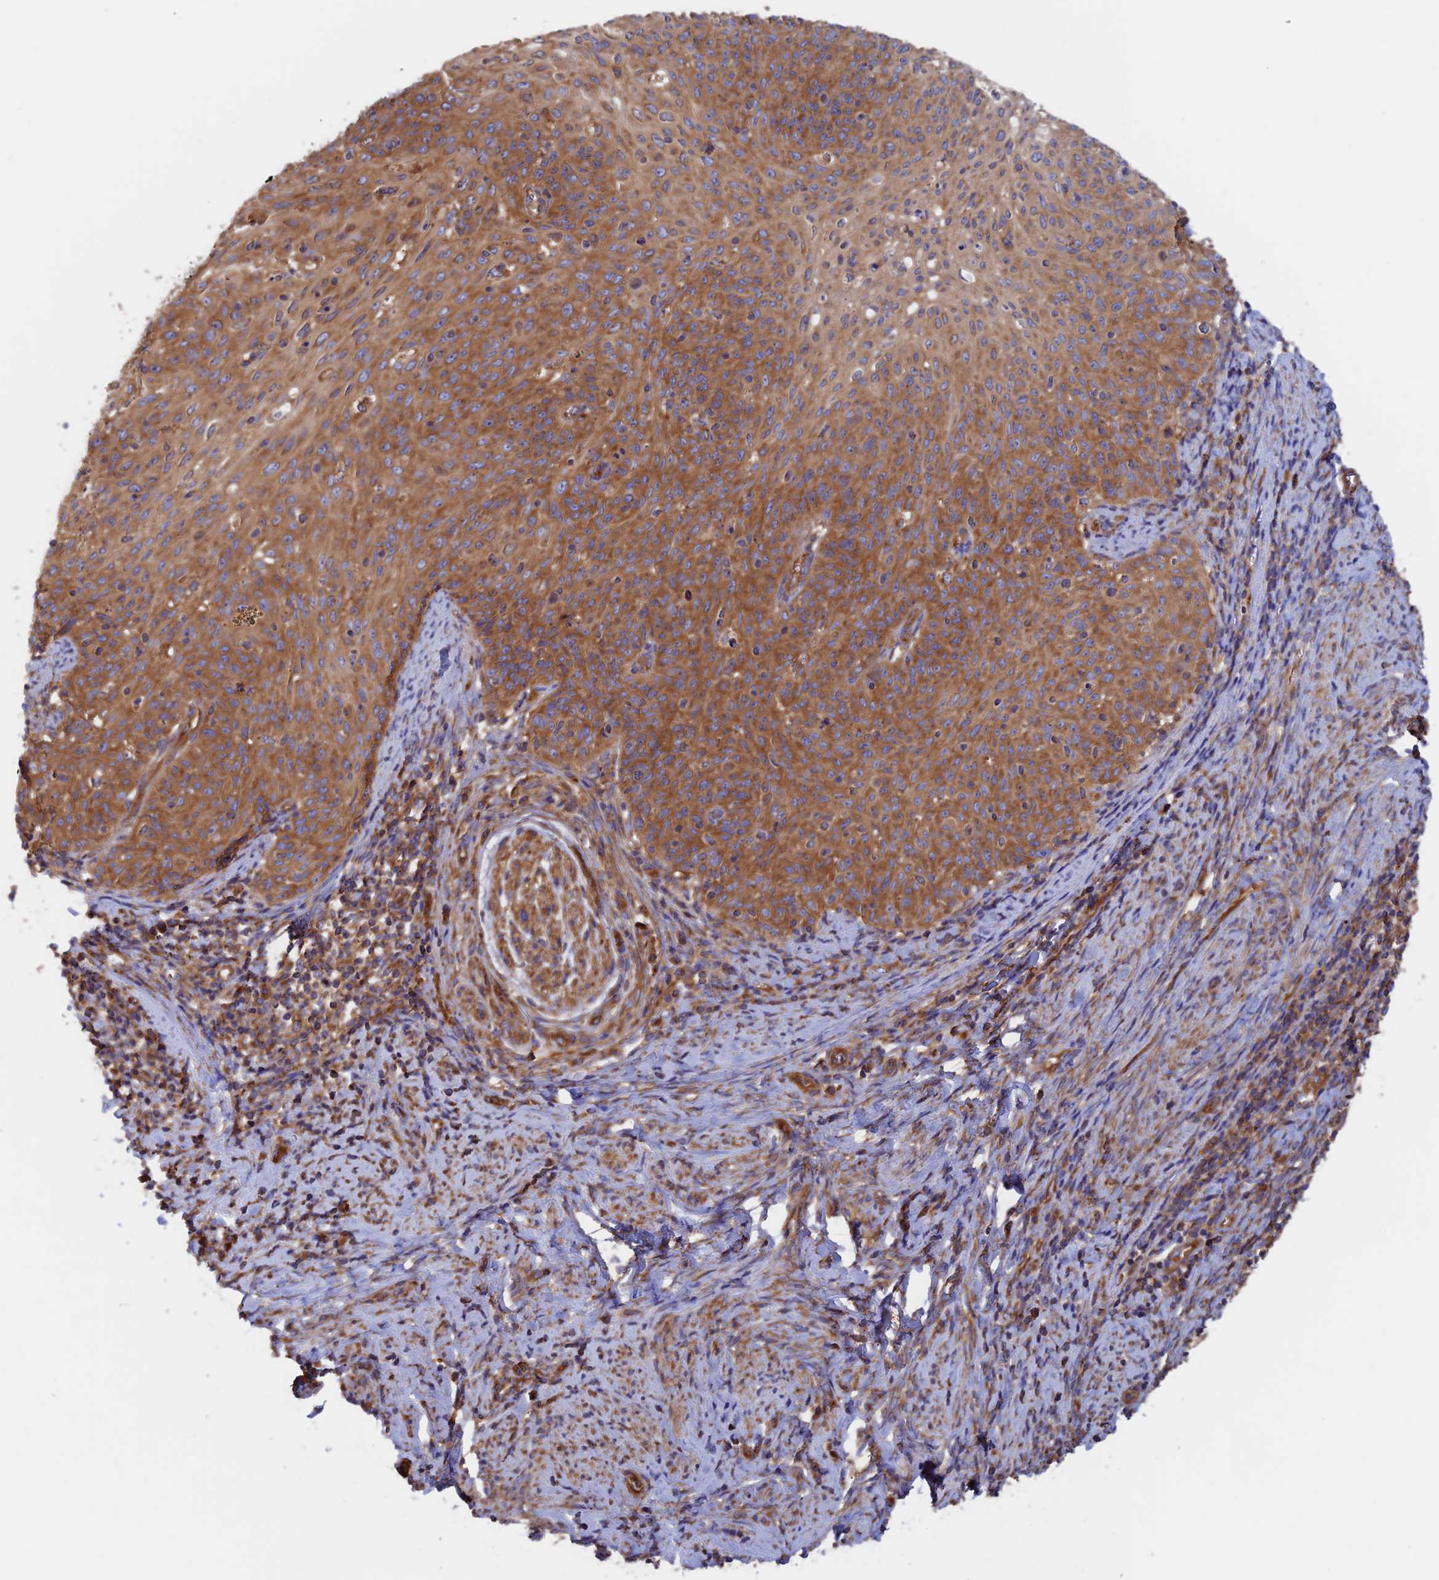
{"staining": {"intensity": "moderate", "quantity": ">75%", "location": "cytoplasmic/membranous"}, "tissue": "cervical cancer", "cell_type": "Tumor cells", "image_type": "cancer", "snomed": [{"axis": "morphology", "description": "Squamous cell carcinoma, NOS"}, {"axis": "topography", "description": "Cervix"}], "caption": "Tumor cells exhibit moderate cytoplasmic/membranous positivity in approximately >75% of cells in cervical squamous cell carcinoma. (IHC, brightfield microscopy, high magnification).", "gene": "DCTN2", "patient": {"sex": "female", "age": 70}}